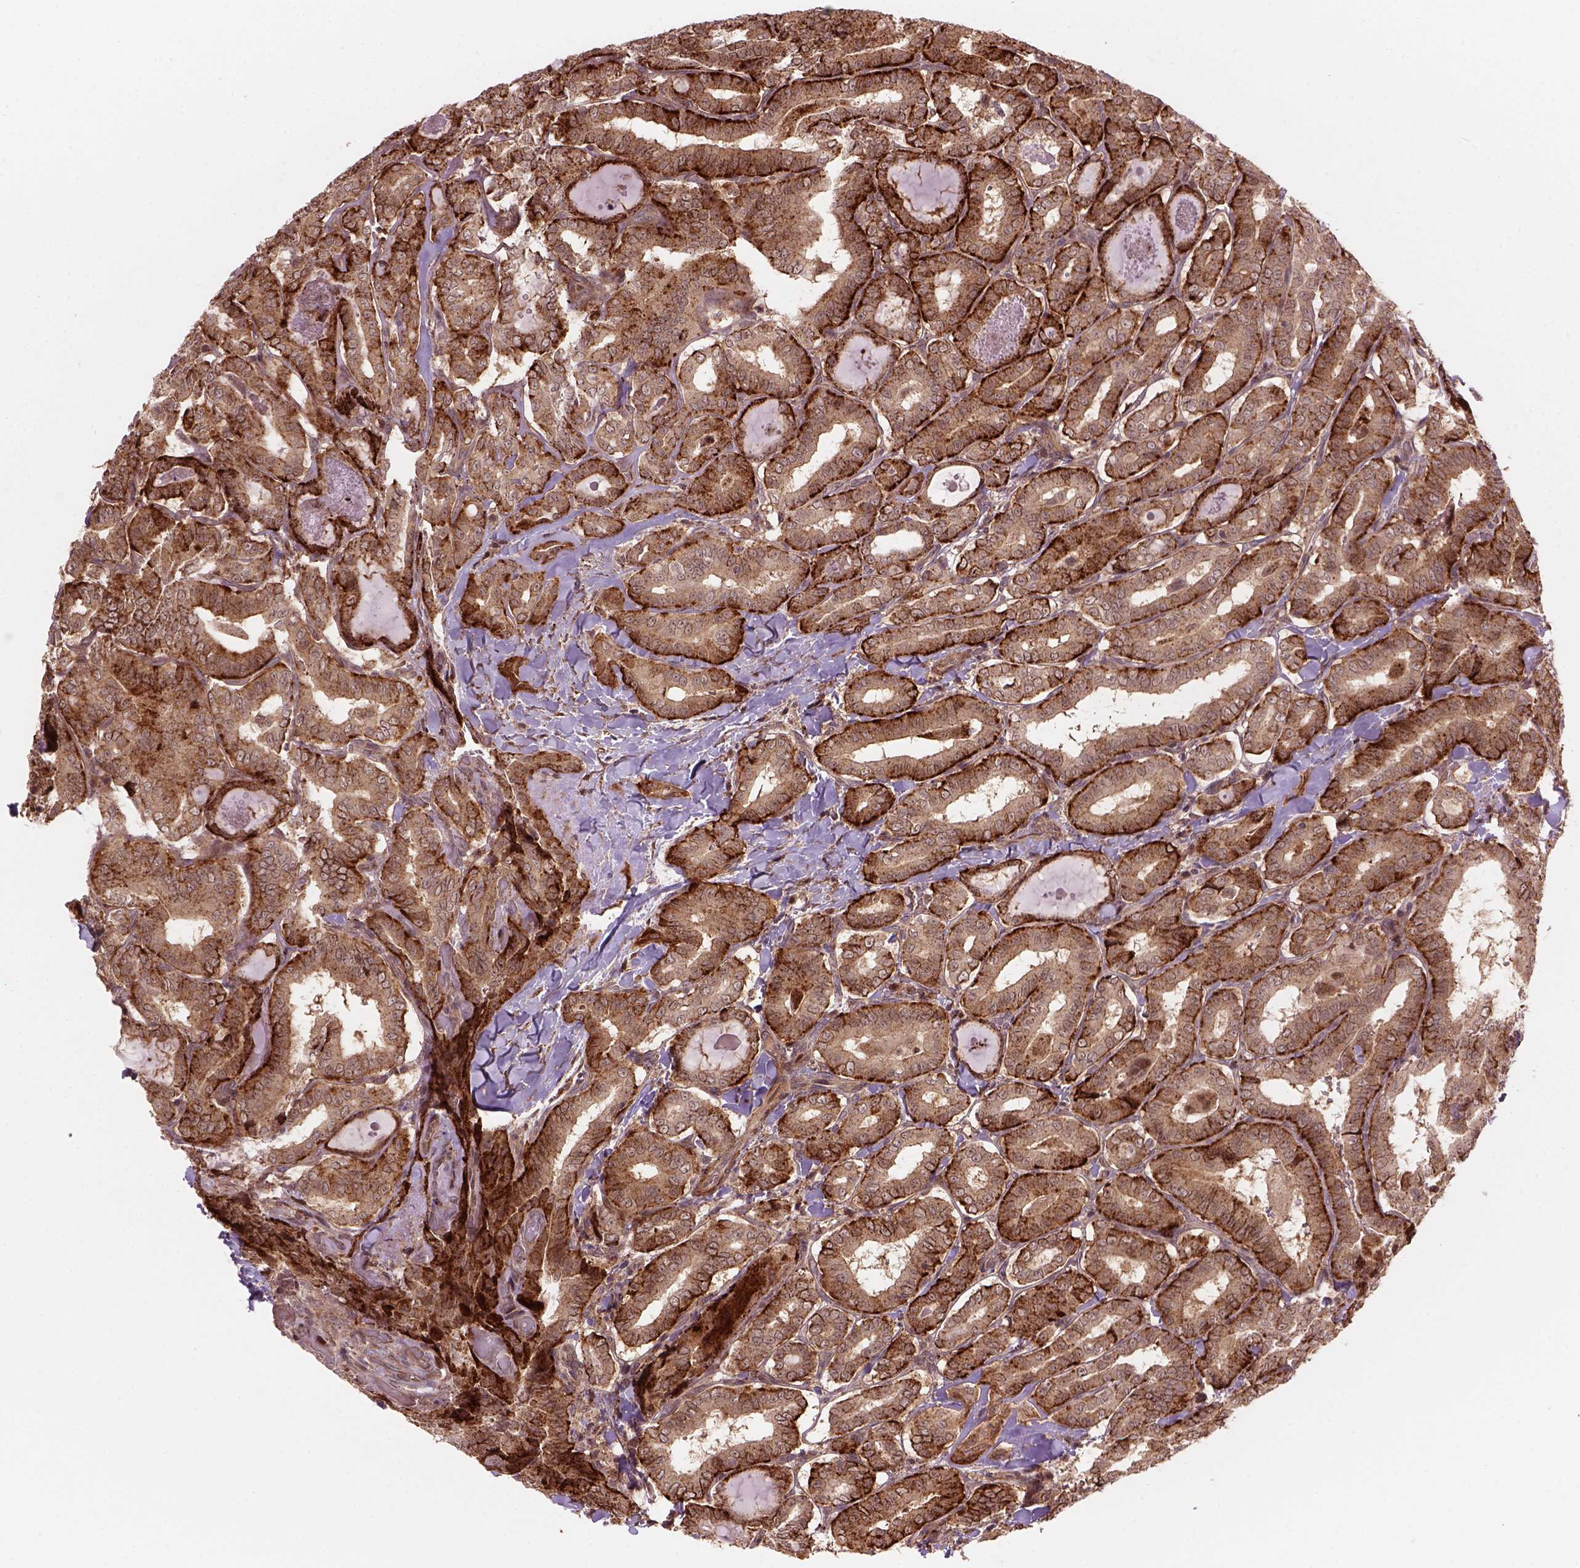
{"staining": {"intensity": "moderate", "quantity": "25%-75%", "location": "cytoplasmic/membranous,nuclear"}, "tissue": "thyroid cancer", "cell_type": "Tumor cells", "image_type": "cancer", "snomed": [{"axis": "morphology", "description": "Papillary adenocarcinoma, NOS"}, {"axis": "morphology", "description": "Papillary adenoma metastatic"}, {"axis": "topography", "description": "Thyroid gland"}], "caption": "An IHC image of tumor tissue is shown. Protein staining in brown shows moderate cytoplasmic/membranous and nuclear positivity in thyroid cancer within tumor cells.", "gene": "PSMD11", "patient": {"sex": "female", "age": 50}}